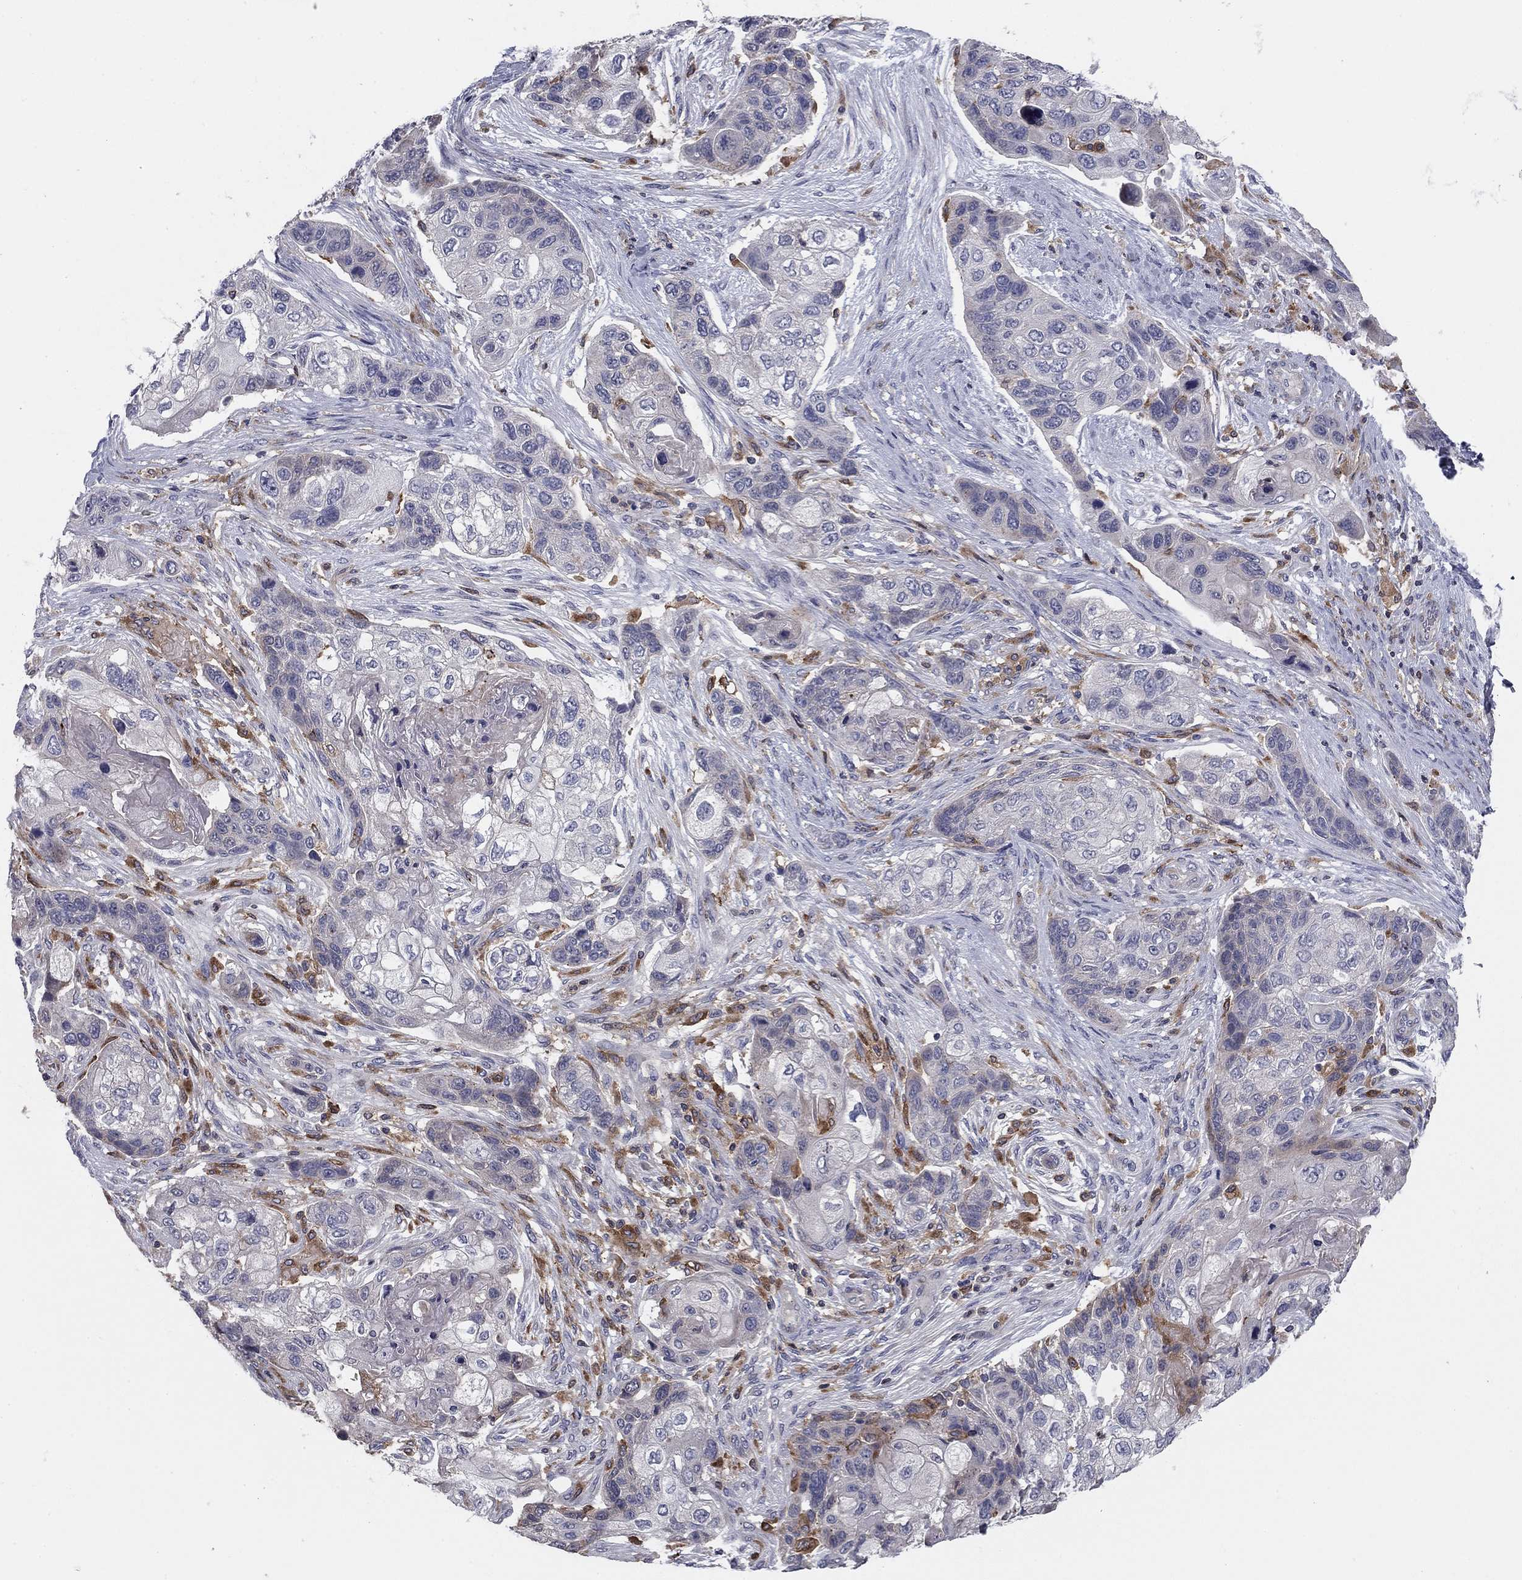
{"staining": {"intensity": "negative", "quantity": "none", "location": "none"}, "tissue": "lung cancer", "cell_type": "Tumor cells", "image_type": "cancer", "snomed": [{"axis": "morphology", "description": "Squamous cell carcinoma, NOS"}, {"axis": "topography", "description": "Lung"}], "caption": "IHC of human squamous cell carcinoma (lung) exhibits no staining in tumor cells.", "gene": "PLCB2", "patient": {"sex": "male", "age": 69}}